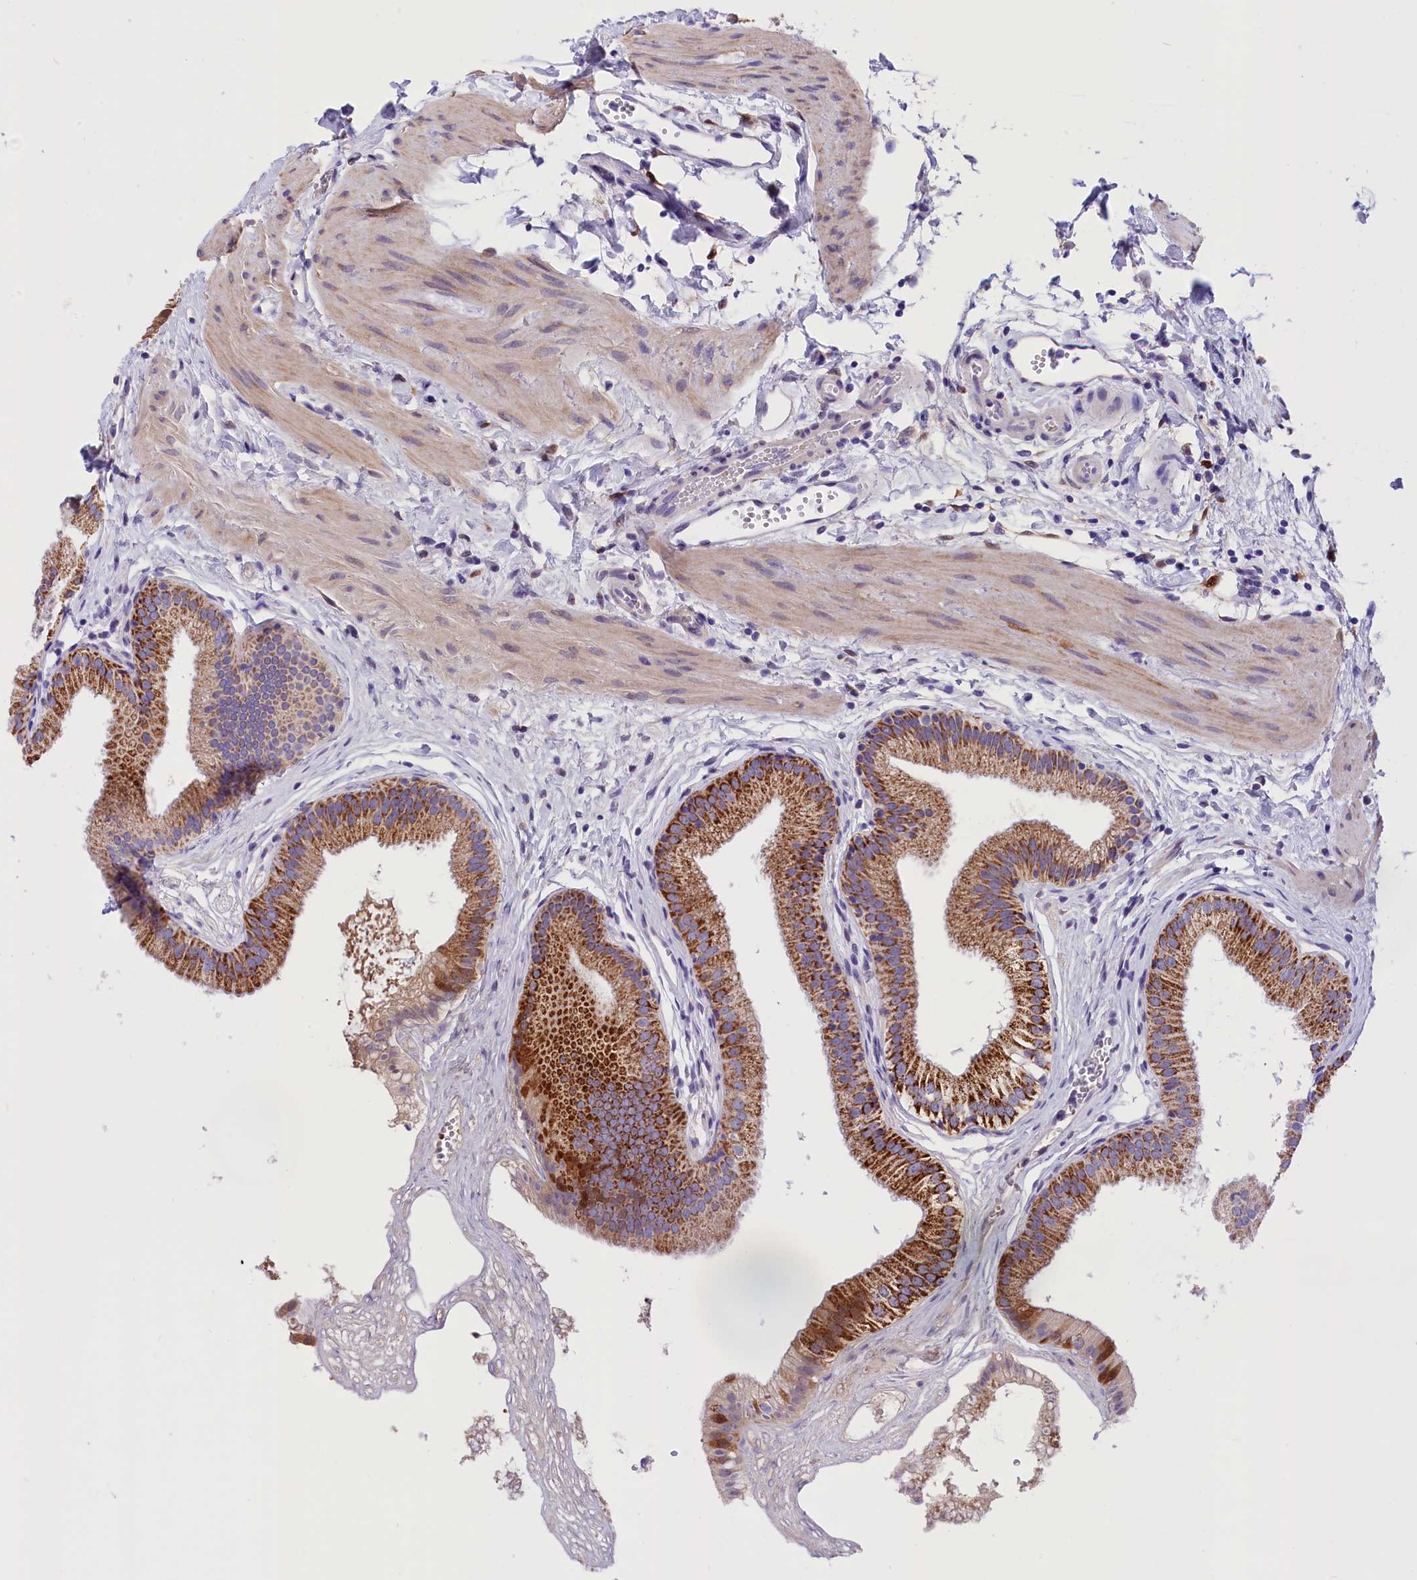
{"staining": {"intensity": "strong", "quantity": "25%-75%", "location": "cytoplasmic/membranous"}, "tissue": "gallbladder", "cell_type": "Glandular cells", "image_type": "normal", "snomed": [{"axis": "morphology", "description": "Normal tissue, NOS"}, {"axis": "topography", "description": "Gallbladder"}], "caption": "Benign gallbladder was stained to show a protein in brown. There is high levels of strong cytoplasmic/membranous positivity in approximately 25%-75% of glandular cells. (Brightfield microscopy of DAB IHC at high magnification).", "gene": "ABAT", "patient": {"sex": "female", "age": 54}}